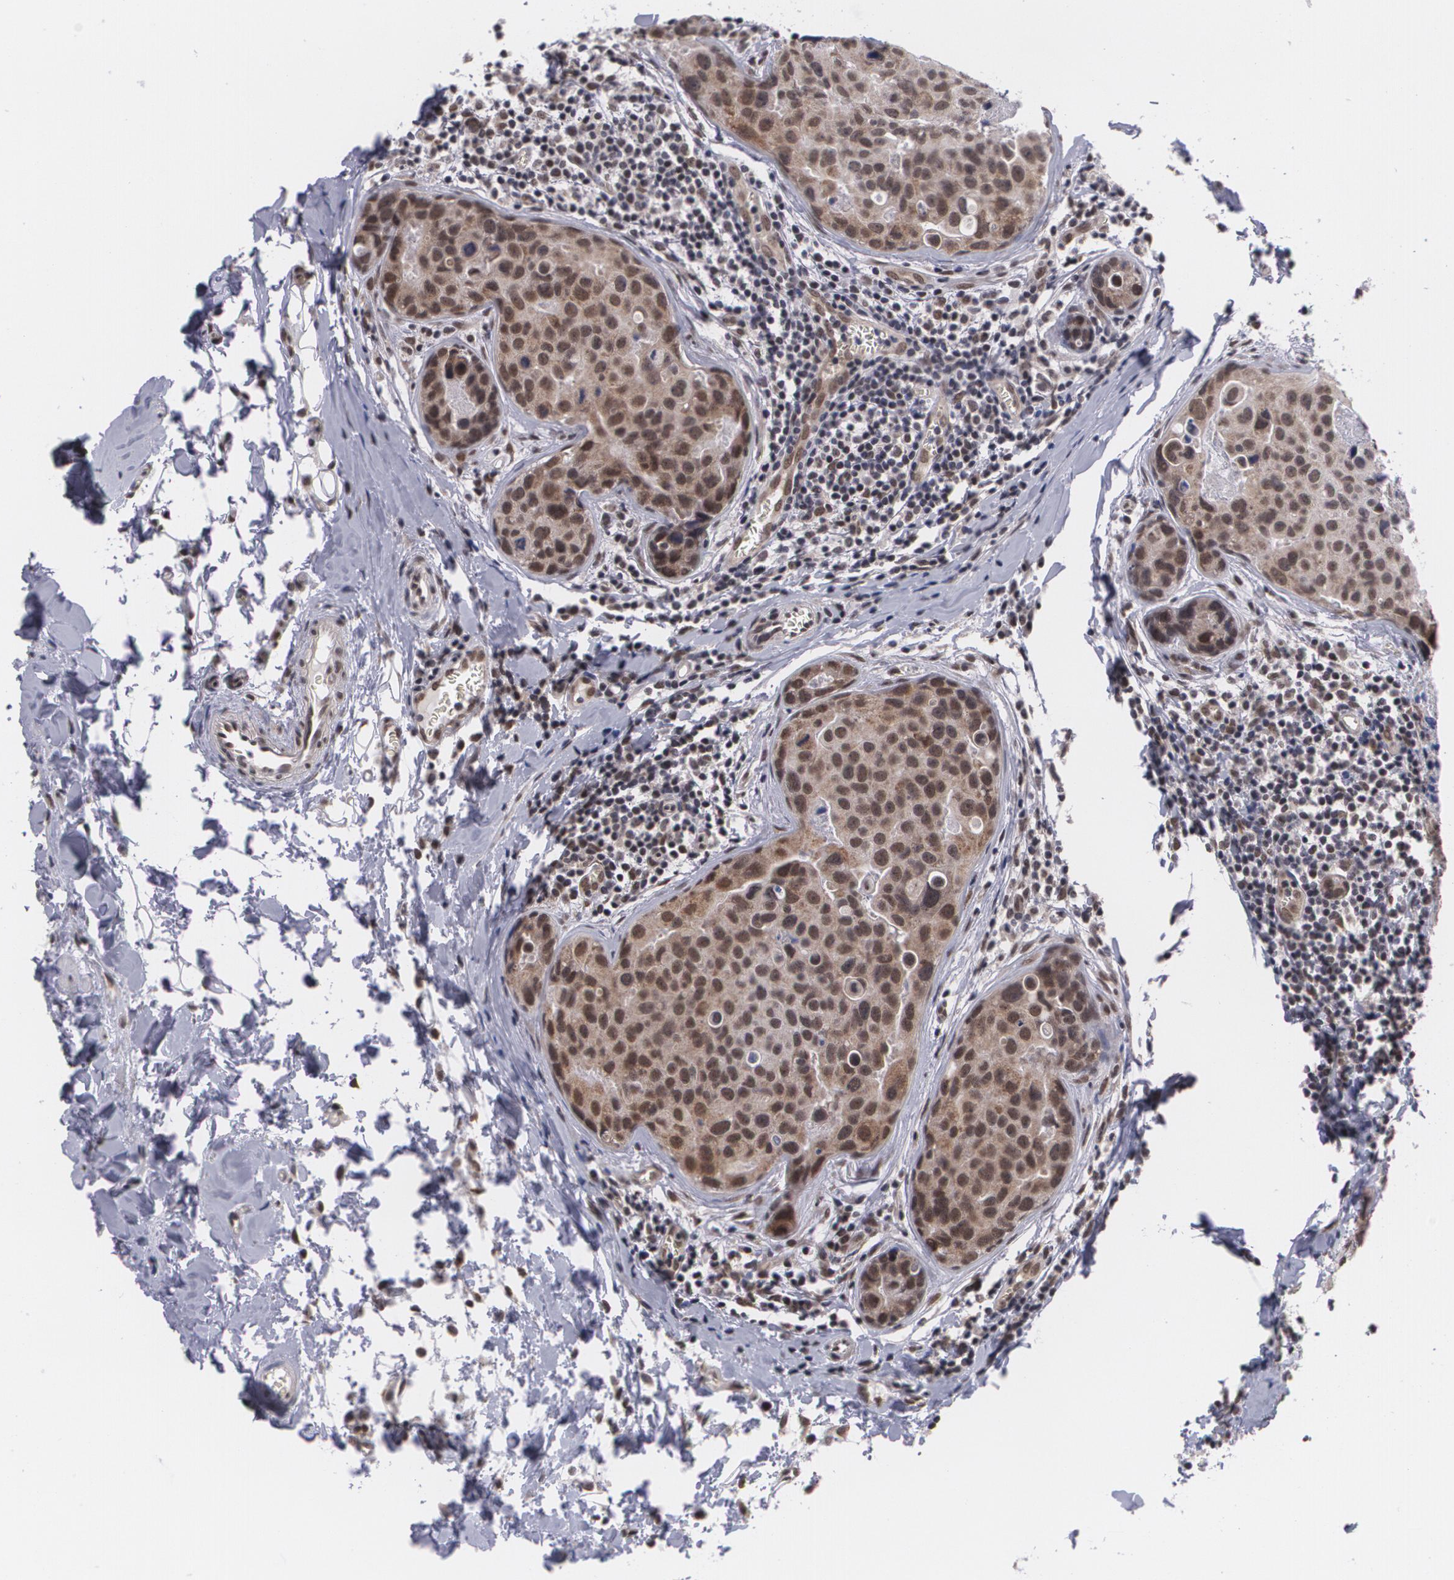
{"staining": {"intensity": "moderate", "quantity": ">75%", "location": "cytoplasmic/membranous,nuclear"}, "tissue": "breast cancer", "cell_type": "Tumor cells", "image_type": "cancer", "snomed": [{"axis": "morphology", "description": "Duct carcinoma"}, {"axis": "topography", "description": "Breast"}], "caption": "A photomicrograph of human breast cancer stained for a protein exhibits moderate cytoplasmic/membranous and nuclear brown staining in tumor cells. Using DAB (brown) and hematoxylin (blue) stains, captured at high magnification using brightfield microscopy.", "gene": "ALX1", "patient": {"sex": "female", "age": 24}}